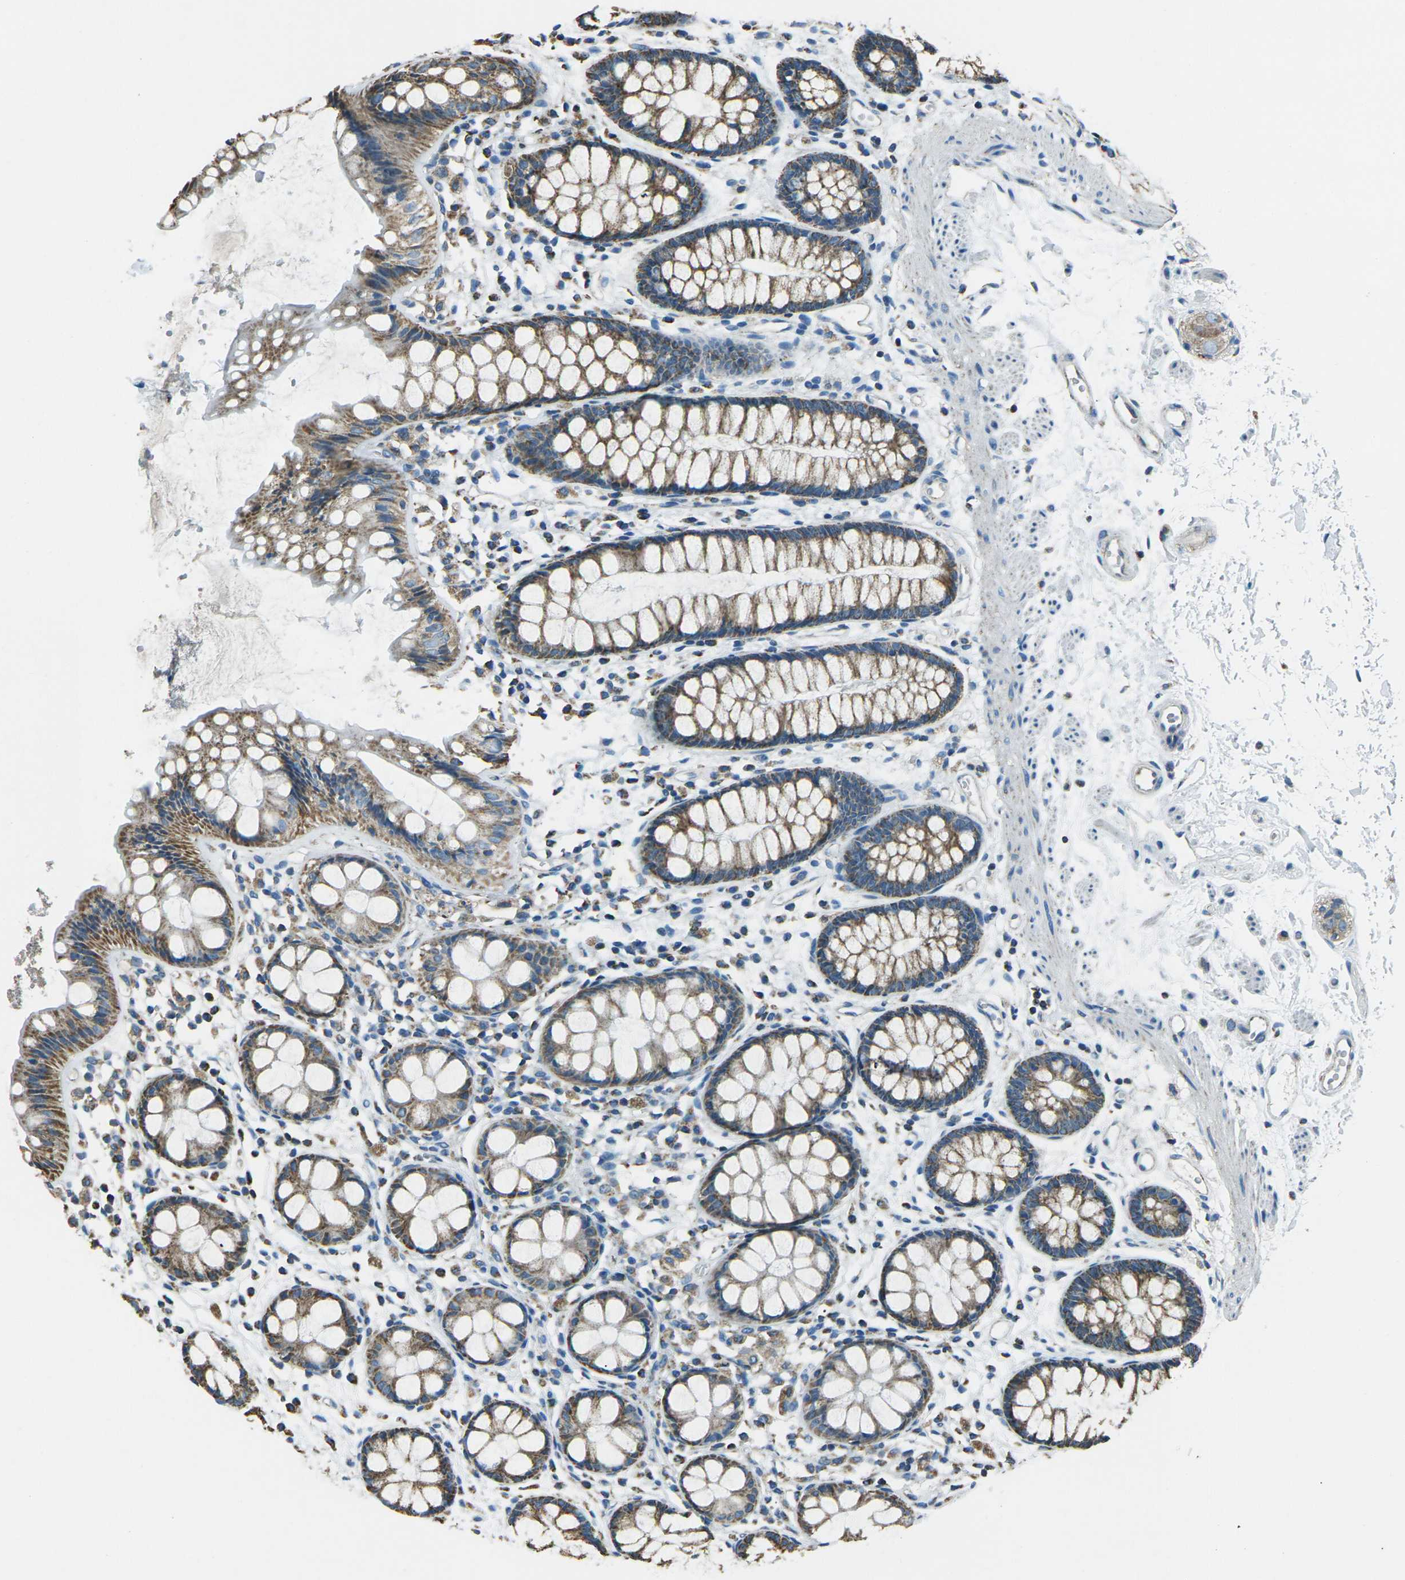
{"staining": {"intensity": "moderate", "quantity": ">75%", "location": "cytoplasmic/membranous"}, "tissue": "rectum", "cell_type": "Glandular cells", "image_type": "normal", "snomed": [{"axis": "morphology", "description": "Normal tissue, NOS"}, {"axis": "topography", "description": "Rectum"}], "caption": "A photomicrograph of rectum stained for a protein shows moderate cytoplasmic/membranous brown staining in glandular cells.", "gene": "IRF3", "patient": {"sex": "female", "age": 66}}